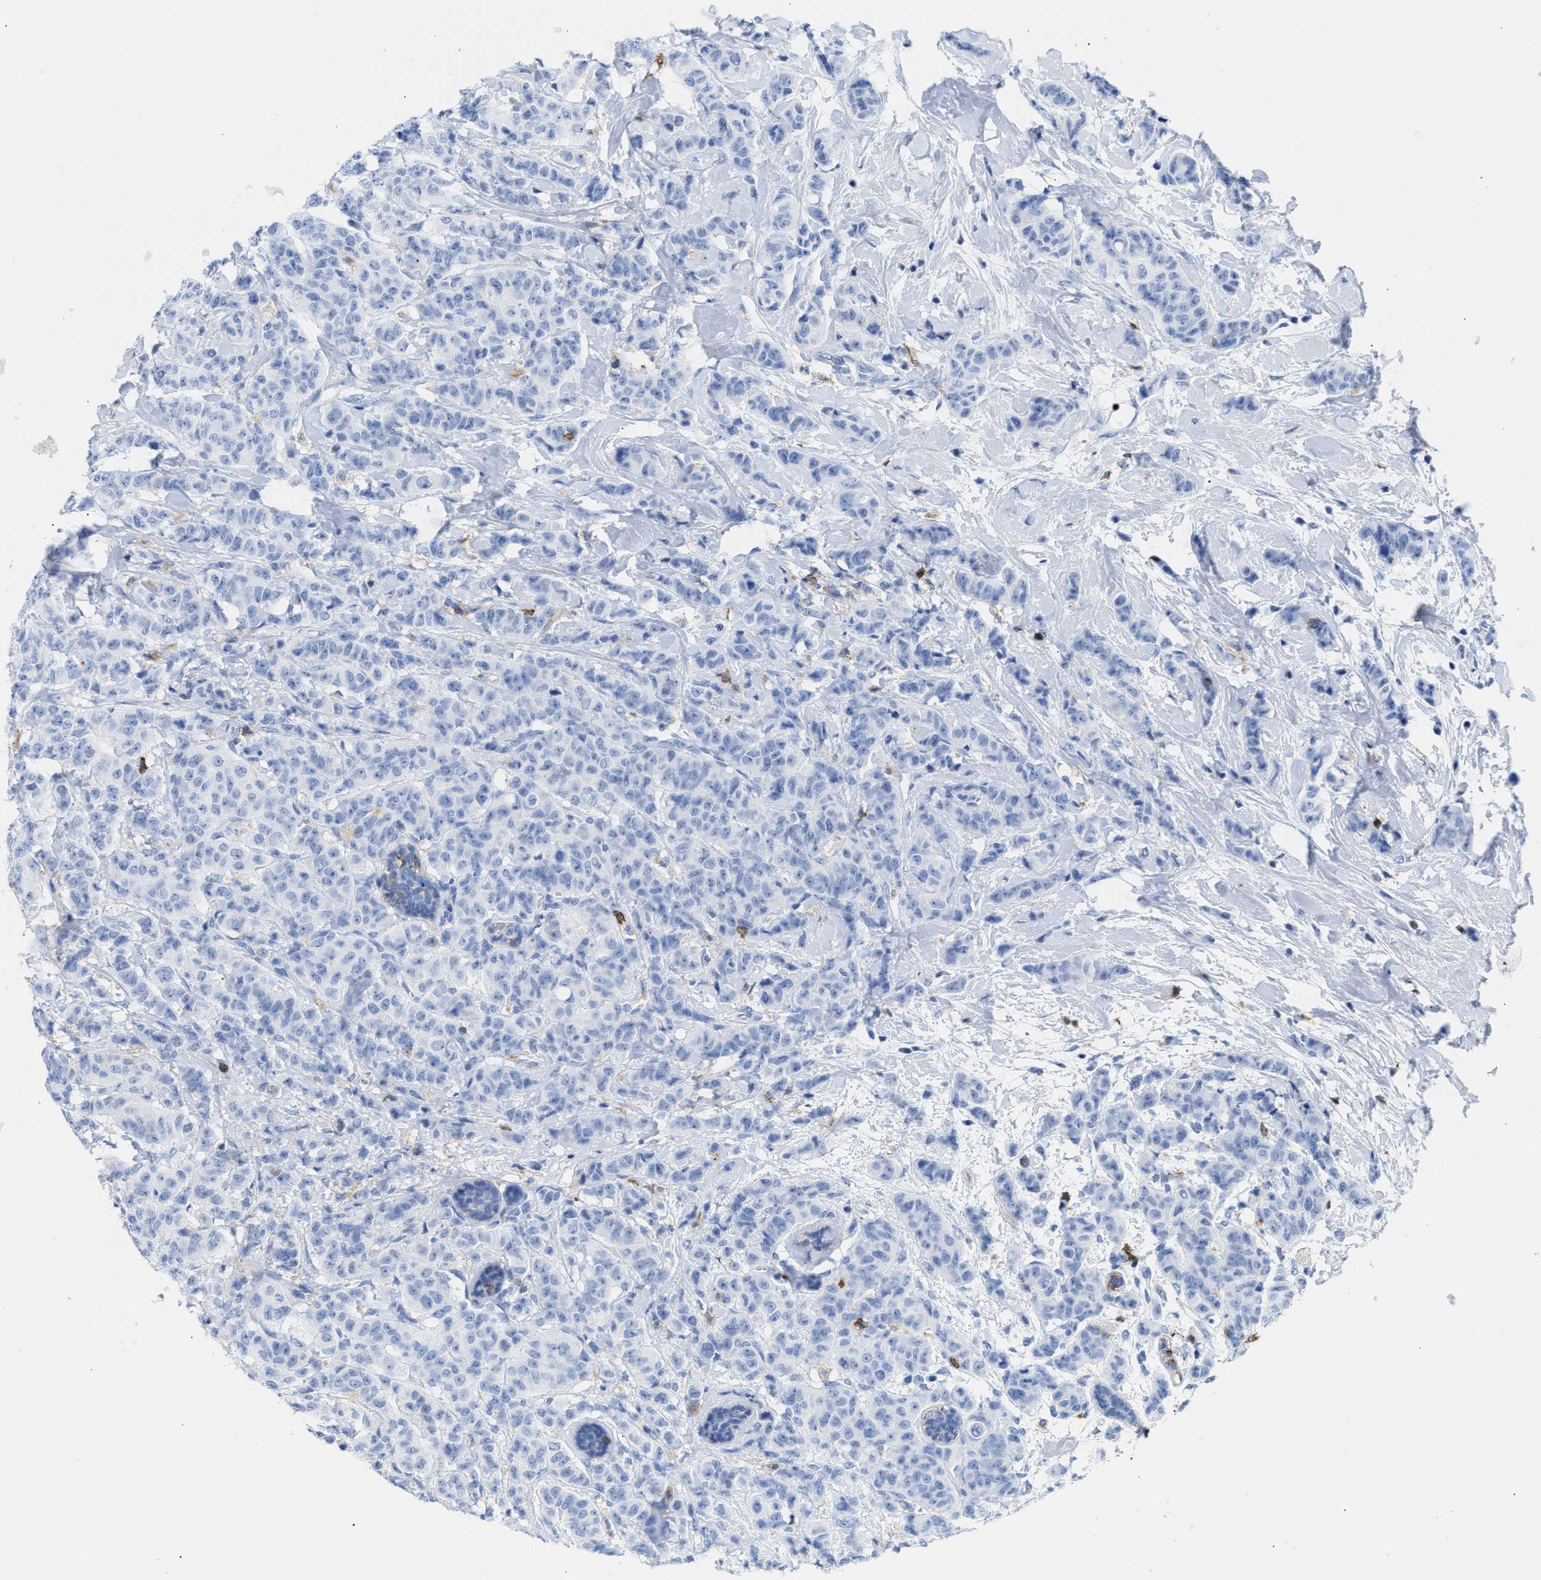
{"staining": {"intensity": "negative", "quantity": "none", "location": "none"}, "tissue": "breast cancer", "cell_type": "Tumor cells", "image_type": "cancer", "snomed": [{"axis": "morphology", "description": "Normal tissue, NOS"}, {"axis": "morphology", "description": "Duct carcinoma"}, {"axis": "topography", "description": "Breast"}], "caption": "An IHC histopathology image of breast cancer (intraductal carcinoma) is shown. There is no staining in tumor cells of breast cancer (intraductal carcinoma).", "gene": "LCP1", "patient": {"sex": "female", "age": 40}}